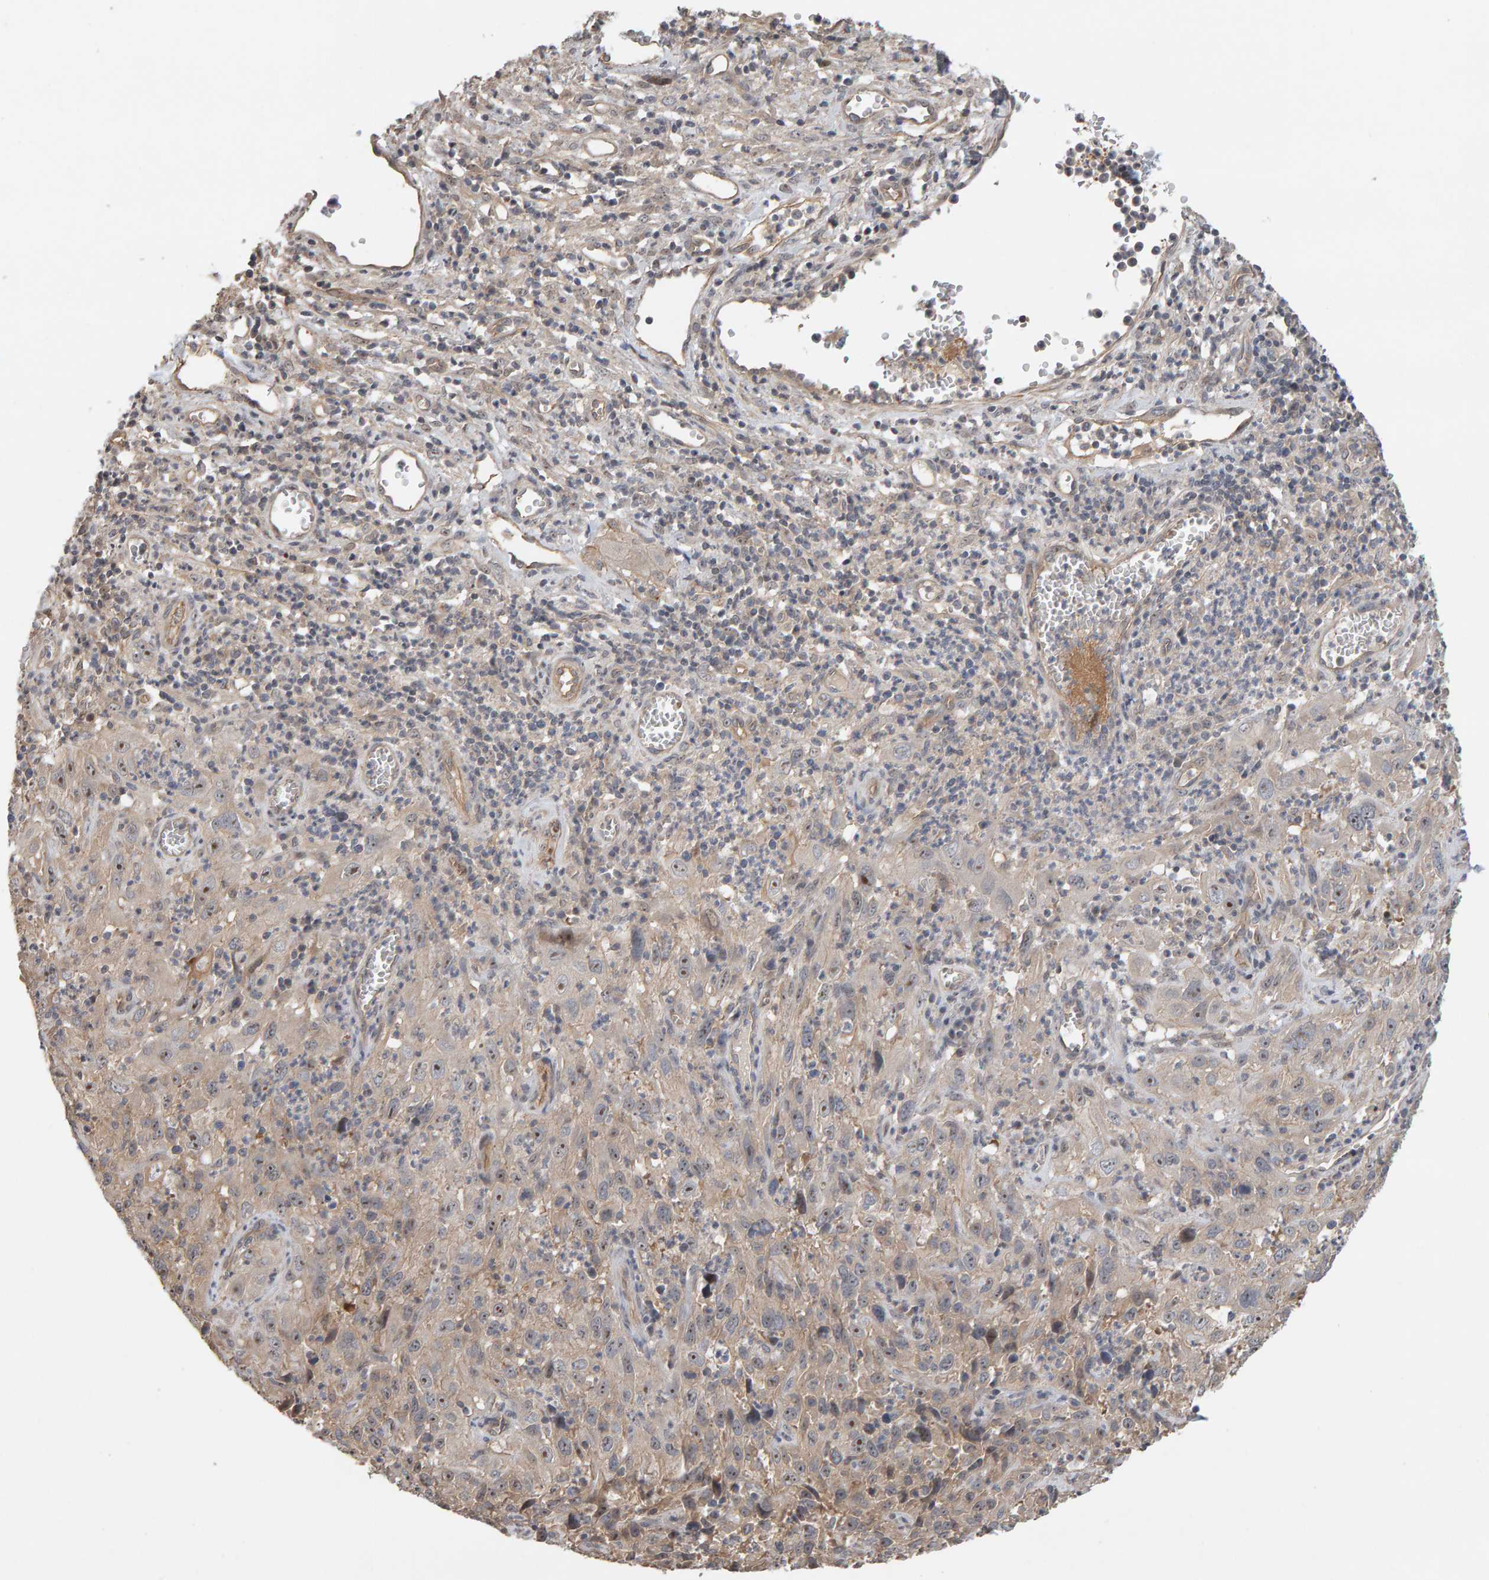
{"staining": {"intensity": "weak", "quantity": ">75%", "location": "cytoplasmic/membranous,nuclear"}, "tissue": "cervical cancer", "cell_type": "Tumor cells", "image_type": "cancer", "snomed": [{"axis": "morphology", "description": "Squamous cell carcinoma, NOS"}, {"axis": "topography", "description": "Cervix"}], "caption": "Weak cytoplasmic/membranous and nuclear positivity for a protein is identified in approximately >75% of tumor cells of squamous cell carcinoma (cervical) using immunohistochemistry.", "gene": "PPP1R16A", "patient": {"sex": "female", "age": 32}}